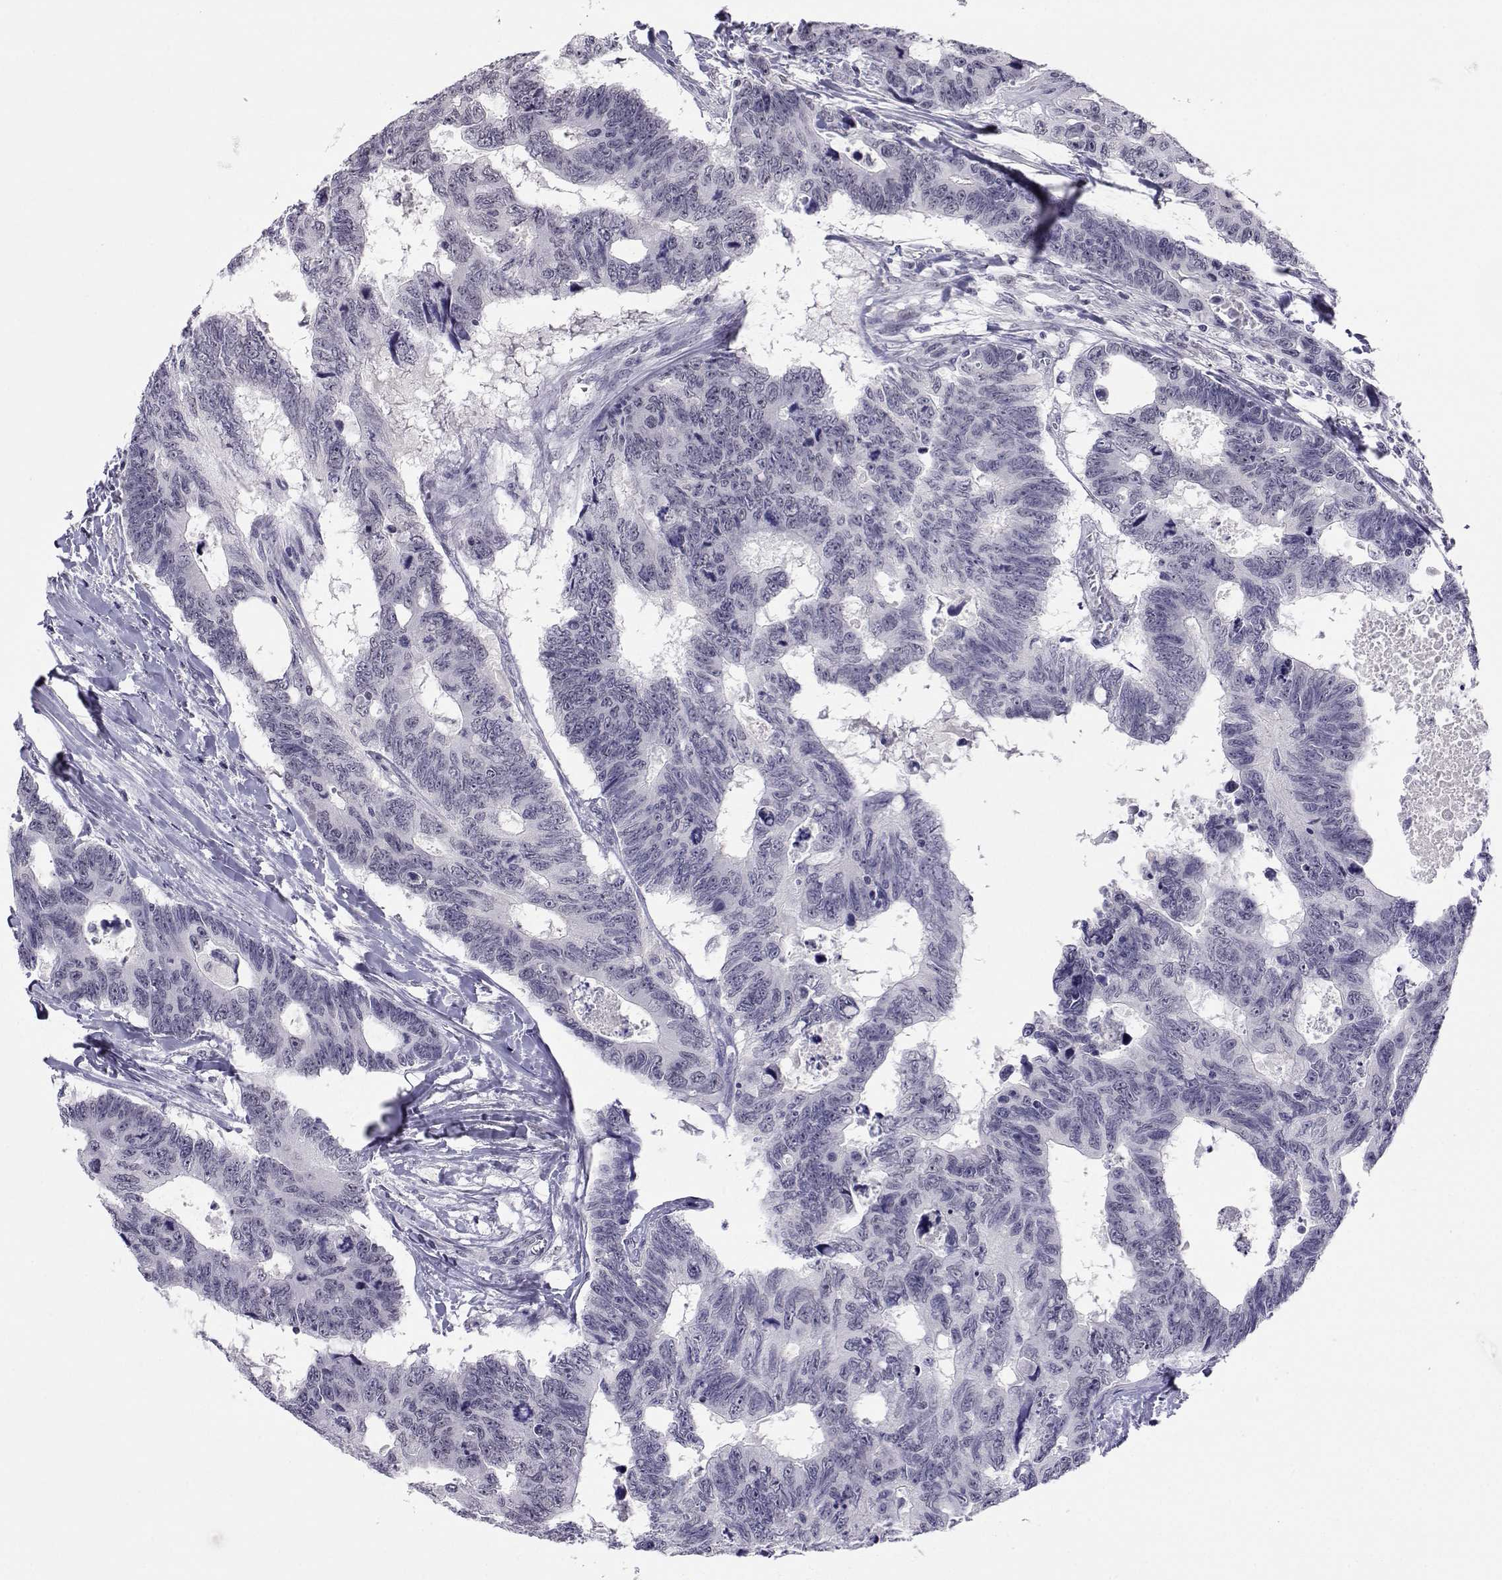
{"staining": {"intensity": "negative", "quantity": "none", "location": "none"}, "tissue": "colorectal cancer", "cell_type": "Tumor cells", "image_type": "cancer", "snomed": [{"axis": "morphology", "description": "Adenocarcinoma, NOS"}, {"axis": "topography", "description": "Colon"}], "caption": "Tumor cells are negative for brown protein staining in adenocarcinoma (colorectal).", "gene": "MED26", "patient": {"sex": "female", "age": 77}}